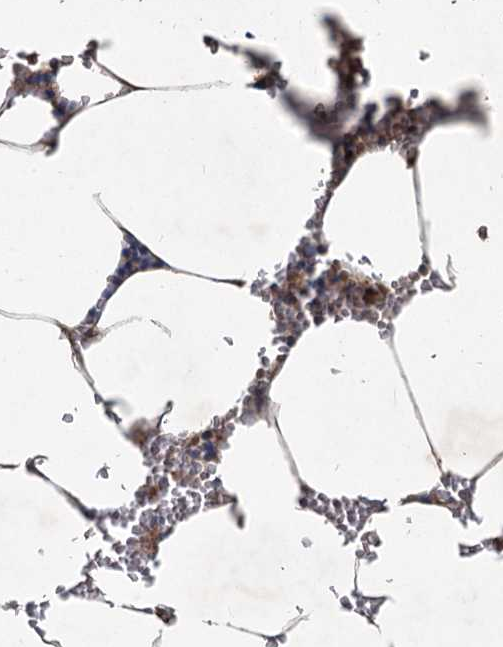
{"staining": {"intensity": "strong", "quantity": "<25%", "location": "cytoplasmic/membranous"}, "tissue": "bone marrow", "cell_type": "Hematopoietic cells", "image_type": "normal", "snomed": [{"axis": "morphology", "description": "Normal tissue, NOS"}, {"axis": "topography", "description": "Bone marrow"}], "caption": "Unremarkable bone marrow shows strong cytoplasmic/membranous staining in about <25% of hematopoietic cells Immunohistochemistry (ihc) stains the protein in brown and the nuclei are stained blue..", "gene": "OTUB1", "patient": {"sex": "male", "age": 70}}